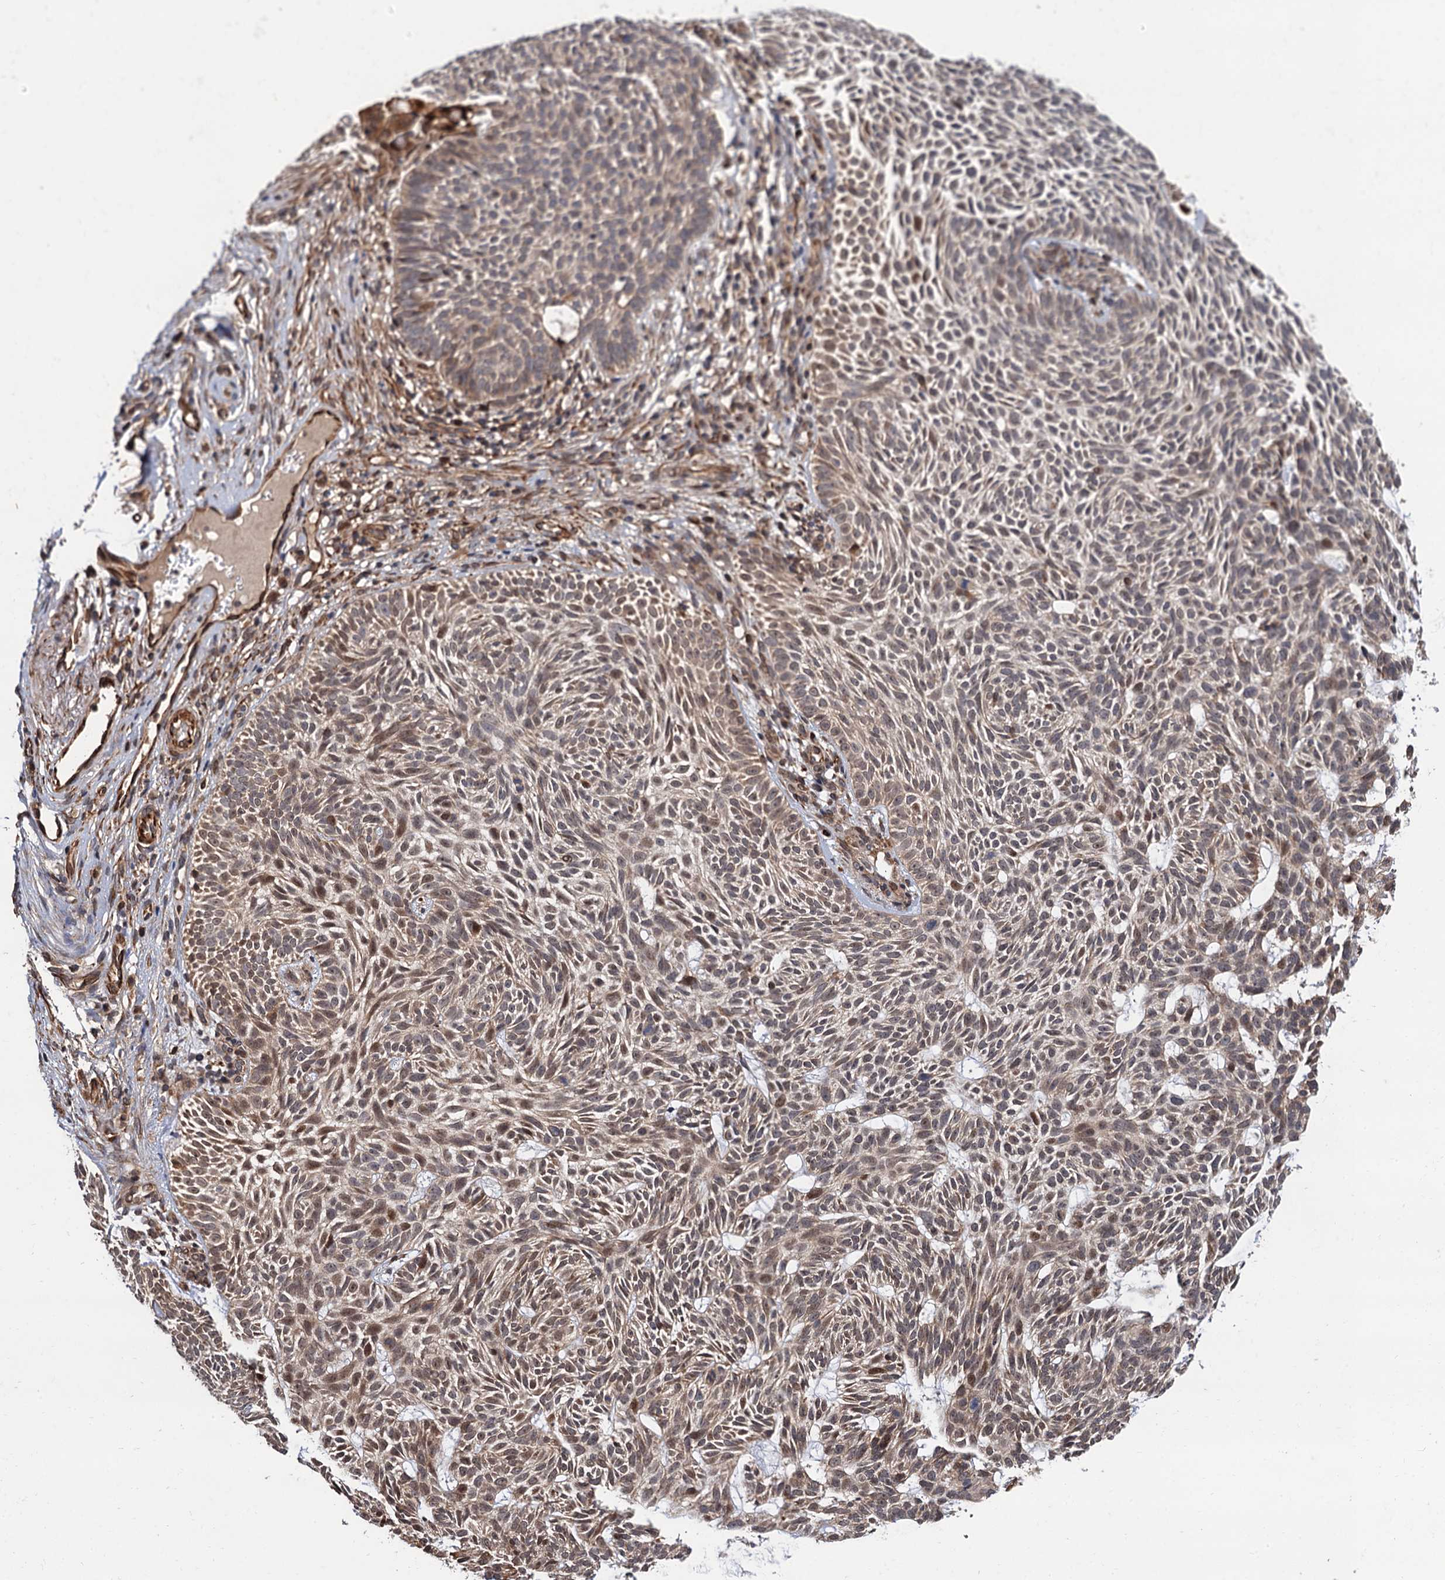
{"staining": {"intensity": "weak", "quantity": "25%-75%", "location": "nuclear"}, "tissue": "skin cancer", "cell_type": "Tumor cells", "image_type": "cancer", "snomed": [{"axis": "morphology", "description": "Basal cell carcinoma"}, {"axis": "topography", "description": "Skin"}], "caption": "IHC (DAB (3,3'-diaminobenzidine)) staining of skin cancer (basal cell carcinoma) shows weak nuclear protein staining in about 25%-75% of tumor cells.", "gene": "FSIP1", "patient": {"sex": "male", "age": 75}}